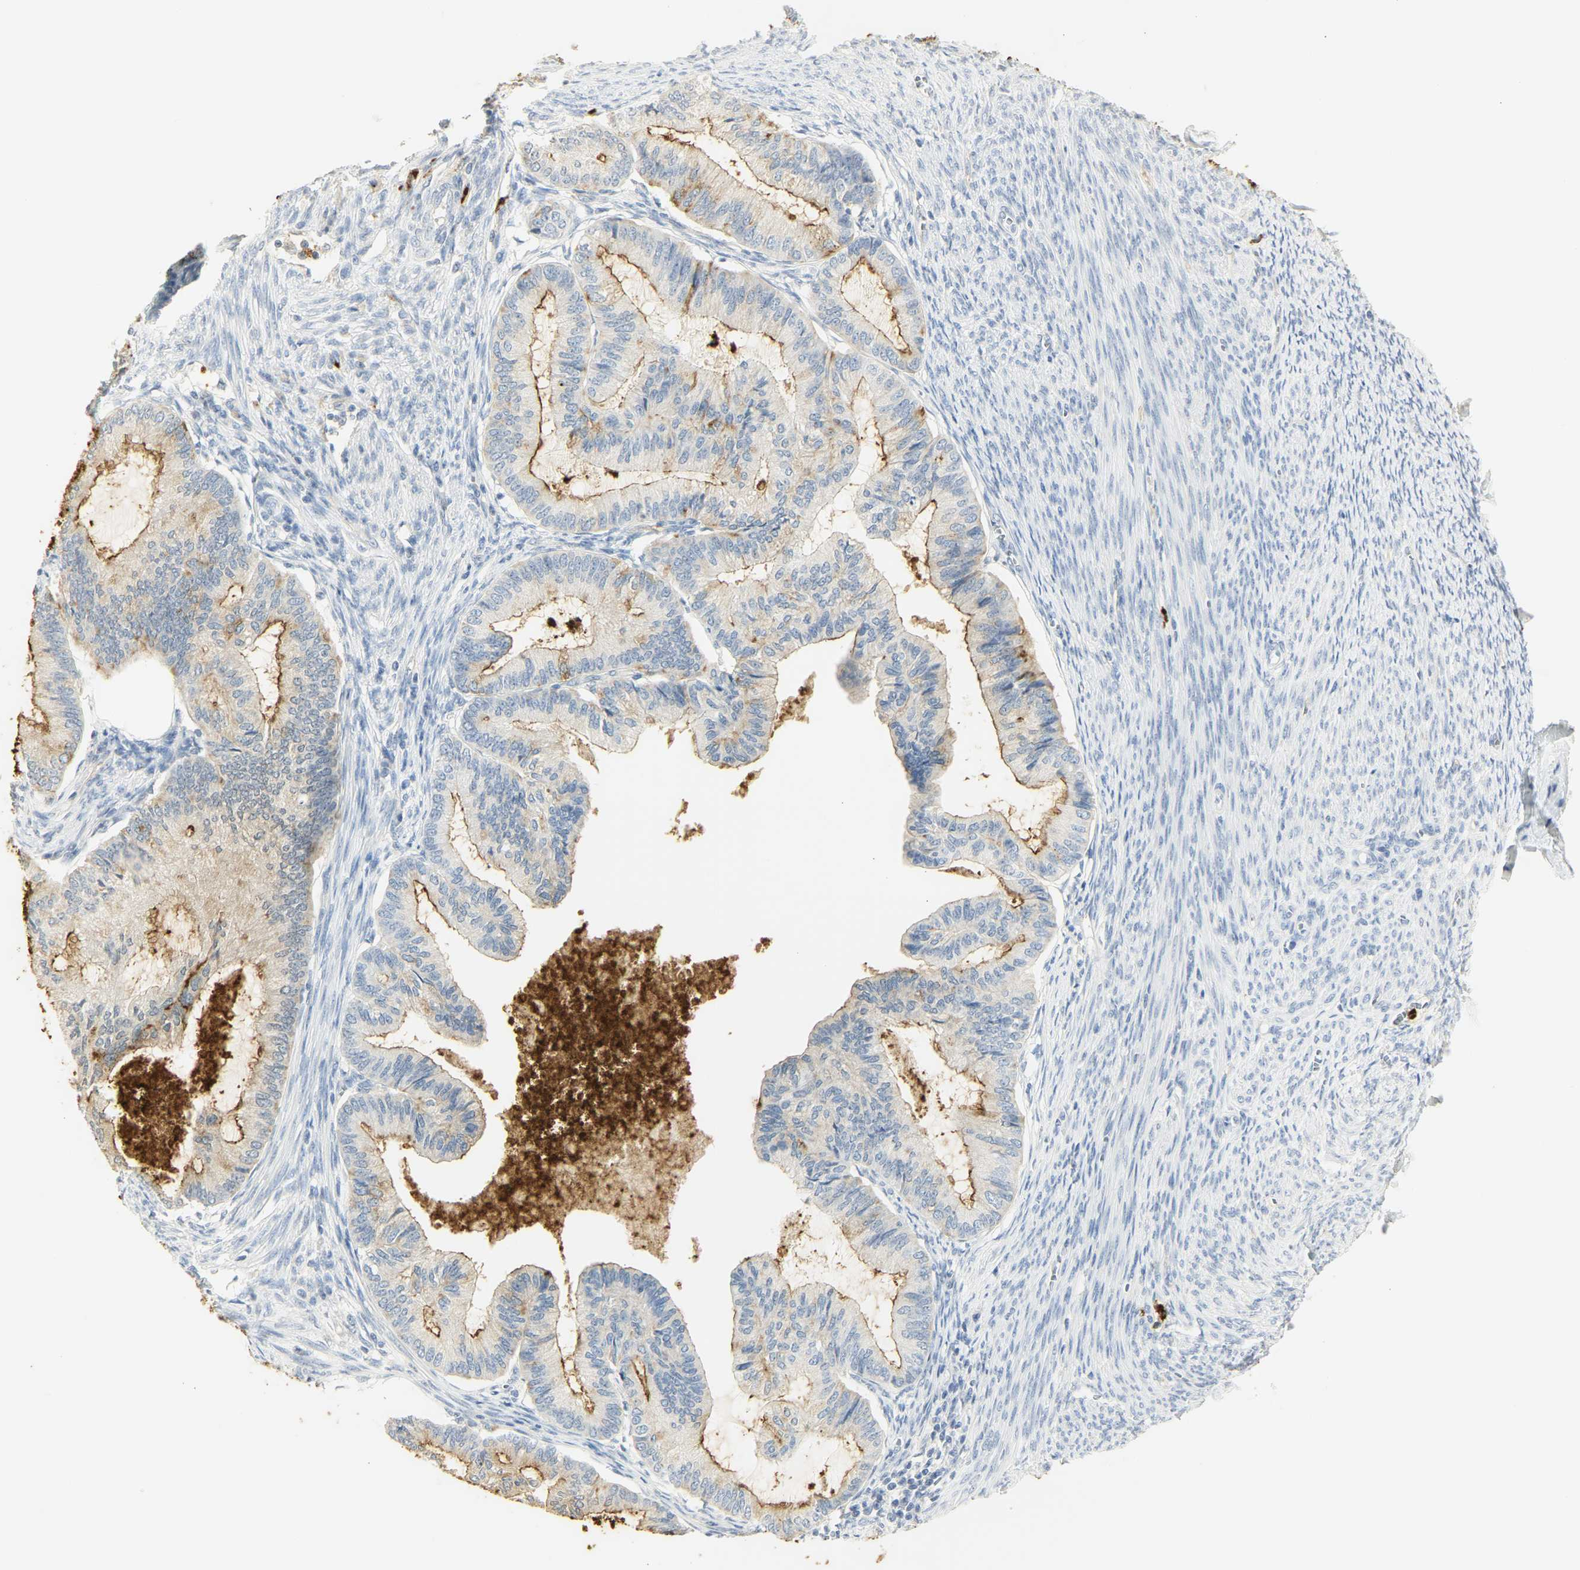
{"staining": {"intensity": "moderate", "quantity": "25%-75%", "location": "cytoplasmic/membranous"}, "tissue": "cervical cancer", "cell_type": "Tumor cells", "image_type": "cancer", "snomed": [{"axis": "morphology", "description": "Normal tissue, NOS"}, {"axis": "morphology", "description": "Adenocarcinoma, NOS"}, {"axis": "topography", "description": "Cervix"}, {"axis": "topography", "description": "Endometrium"}], "caption": "Human adenocarcinoma (cervical) stained for a protein (brown) shows moderate cytoplasmic/membranous positive positivity in about 25%-75% of tumor cells.", "gene": "CEACAM5", "patient": {"sex": "female", "age": 86}}